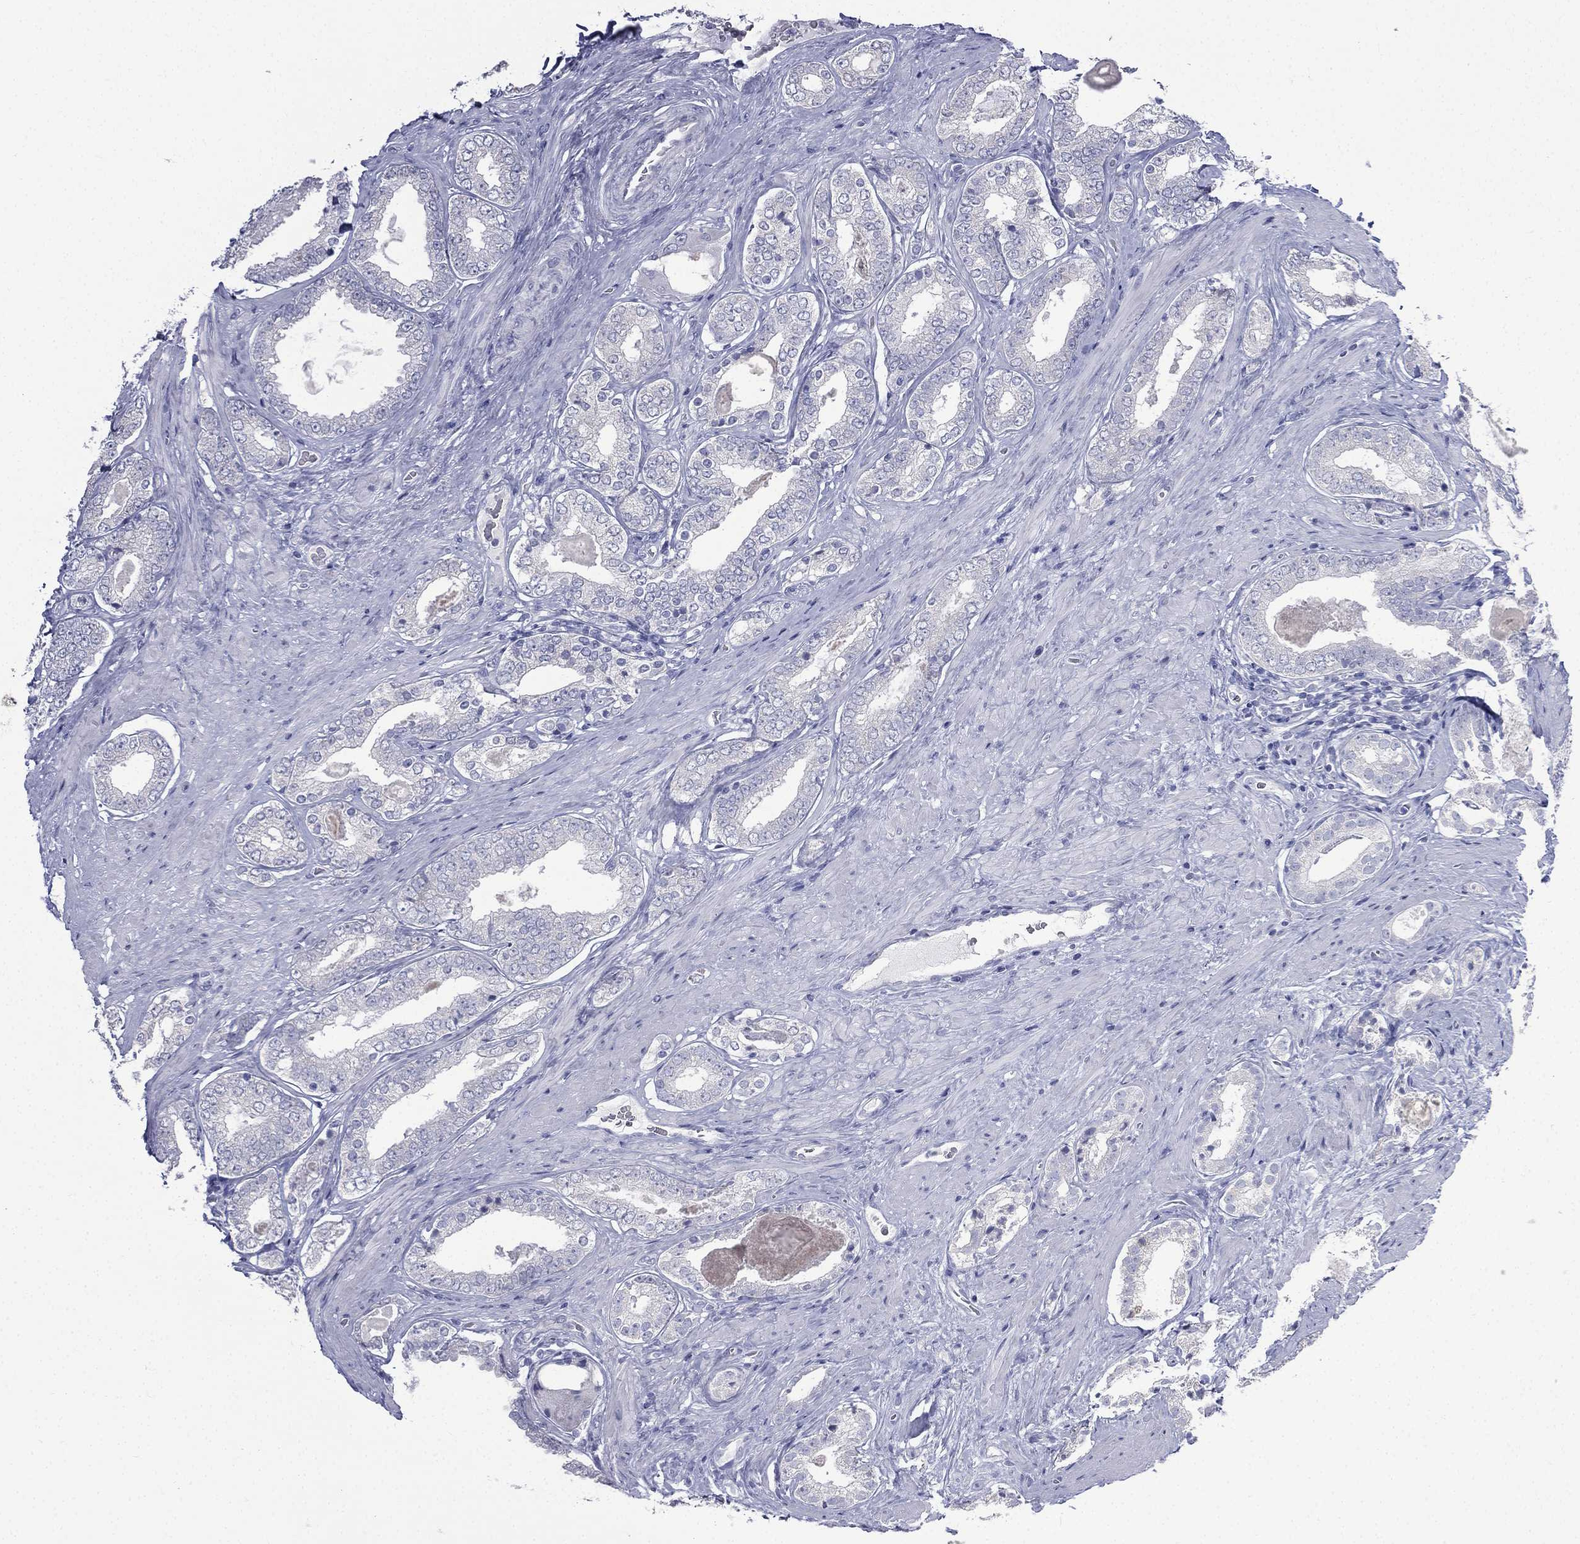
{"staining": {"intensity": "negative", "quantity": "none", "location": "none"}, "tissue": "prostate cancer", "cell_type": "Tumor cells", "image_type": "cancer", "snomed": [{"axis": "morphology", "description": "Adenocarcinoma, Low grade"}, {"axis": "topography", "description": "Prostate and seminal vesicle, NOS"}], "caption": "Immunohistochemistry (IHC) histopathology image of human adenocarcinoma (low-grade) (prostate) stained for a protein (brown), which displays no expression in tumor cells.", "gene": "CES2", "patient": {"sex": "male", "age": 61}}